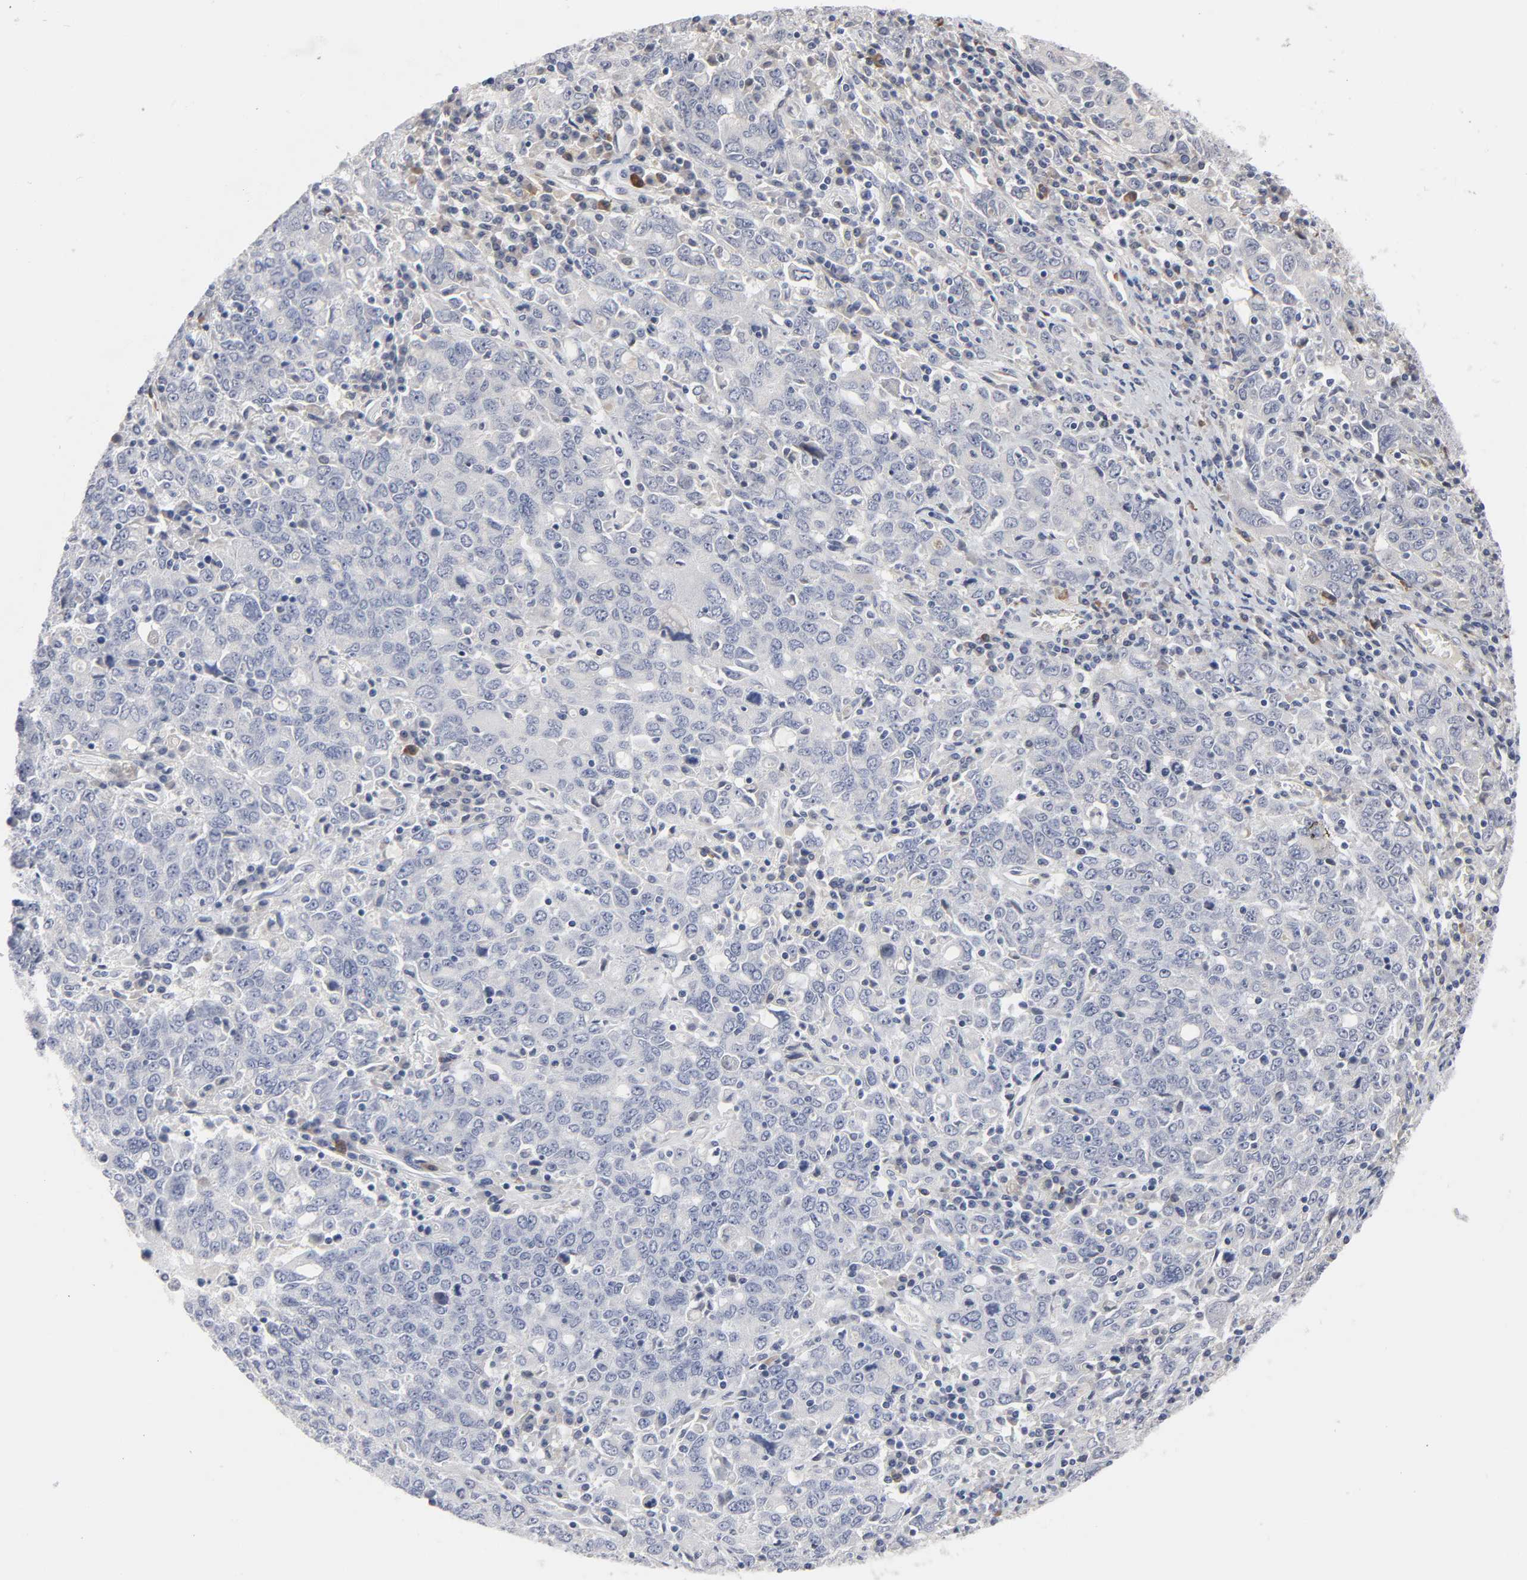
{"staining": {"intensity": "negative", "quantity": "none", "location": "none"}, "tissue": "ovarian cancer", "cell_type": "Tumor cells", "image_type": "cancer", "snomed": [{"axis": "morphology", "description": "Carcinoma, endometroid"}, {"axis": "topography", "description": "Ovary"}], "caption": "Immunohistochemistry image of endometroid carcinoma (ovarian) stained for a protein (brown), which displays no expression in tumor cells. (Immunohistochemistry (ihc), brightfield microscopy, high magnification).", "gene": "HNF4A", "patient": {"sex": "female", "age": 62}}